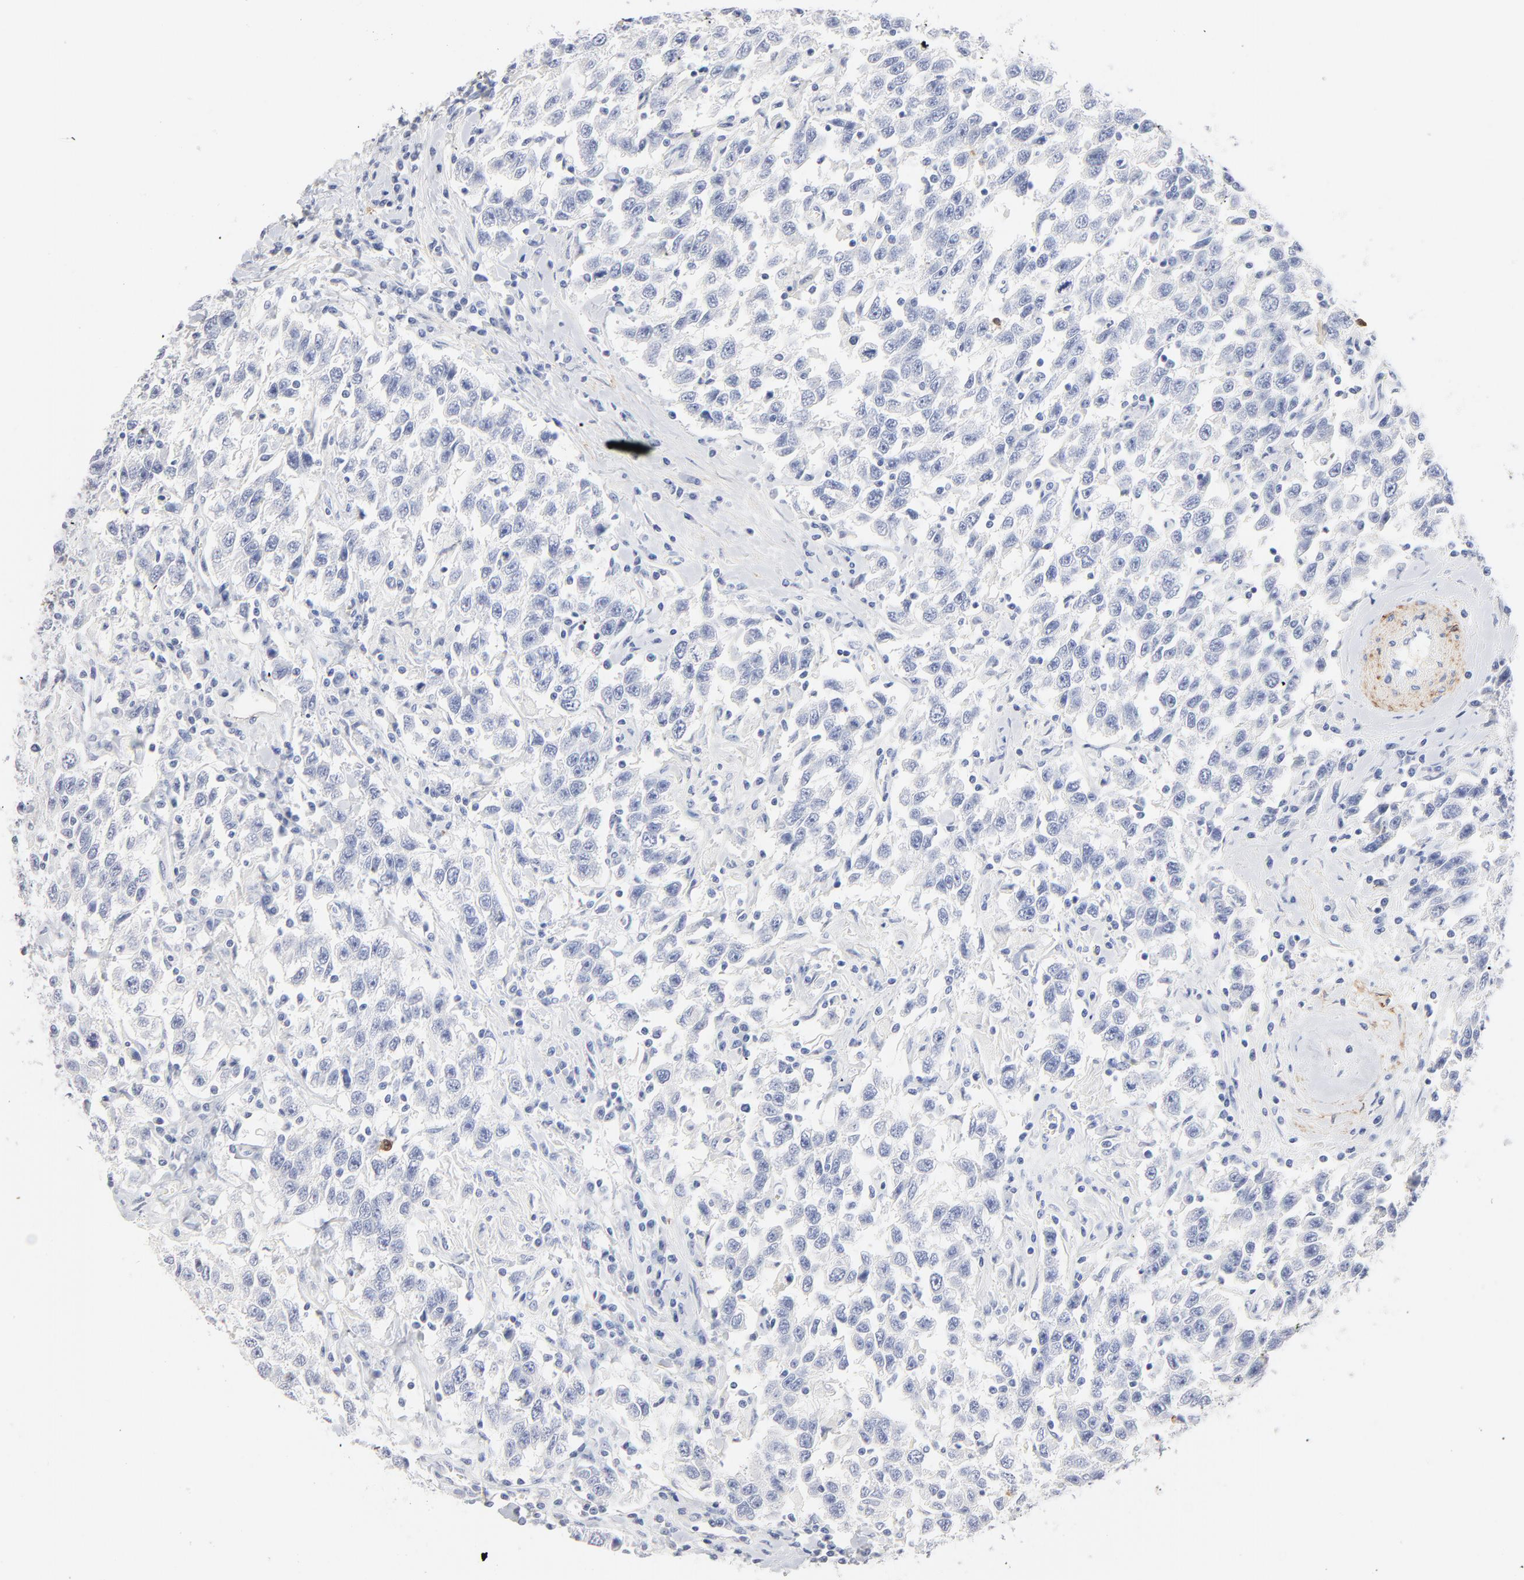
{"staining": {"intensity": "negative", "quantity": "none", "location": "none"}, "tissue": "testis cancer", "cell_type": "Tumor cells", "image_type": "cancer", "snomed": [{"axis": "morphology", "description": "Seminoma, NOS"}, {"axis": "topography", "description": "Testis"}], "caption": "There is no significant positivity in tumor cells of testis cancer (seminoma). (DAB IHC visualized using brightfield microscopy, high magnification).", "gene": "AGTR1", "patient": {"sex": "male", "age": 41}}